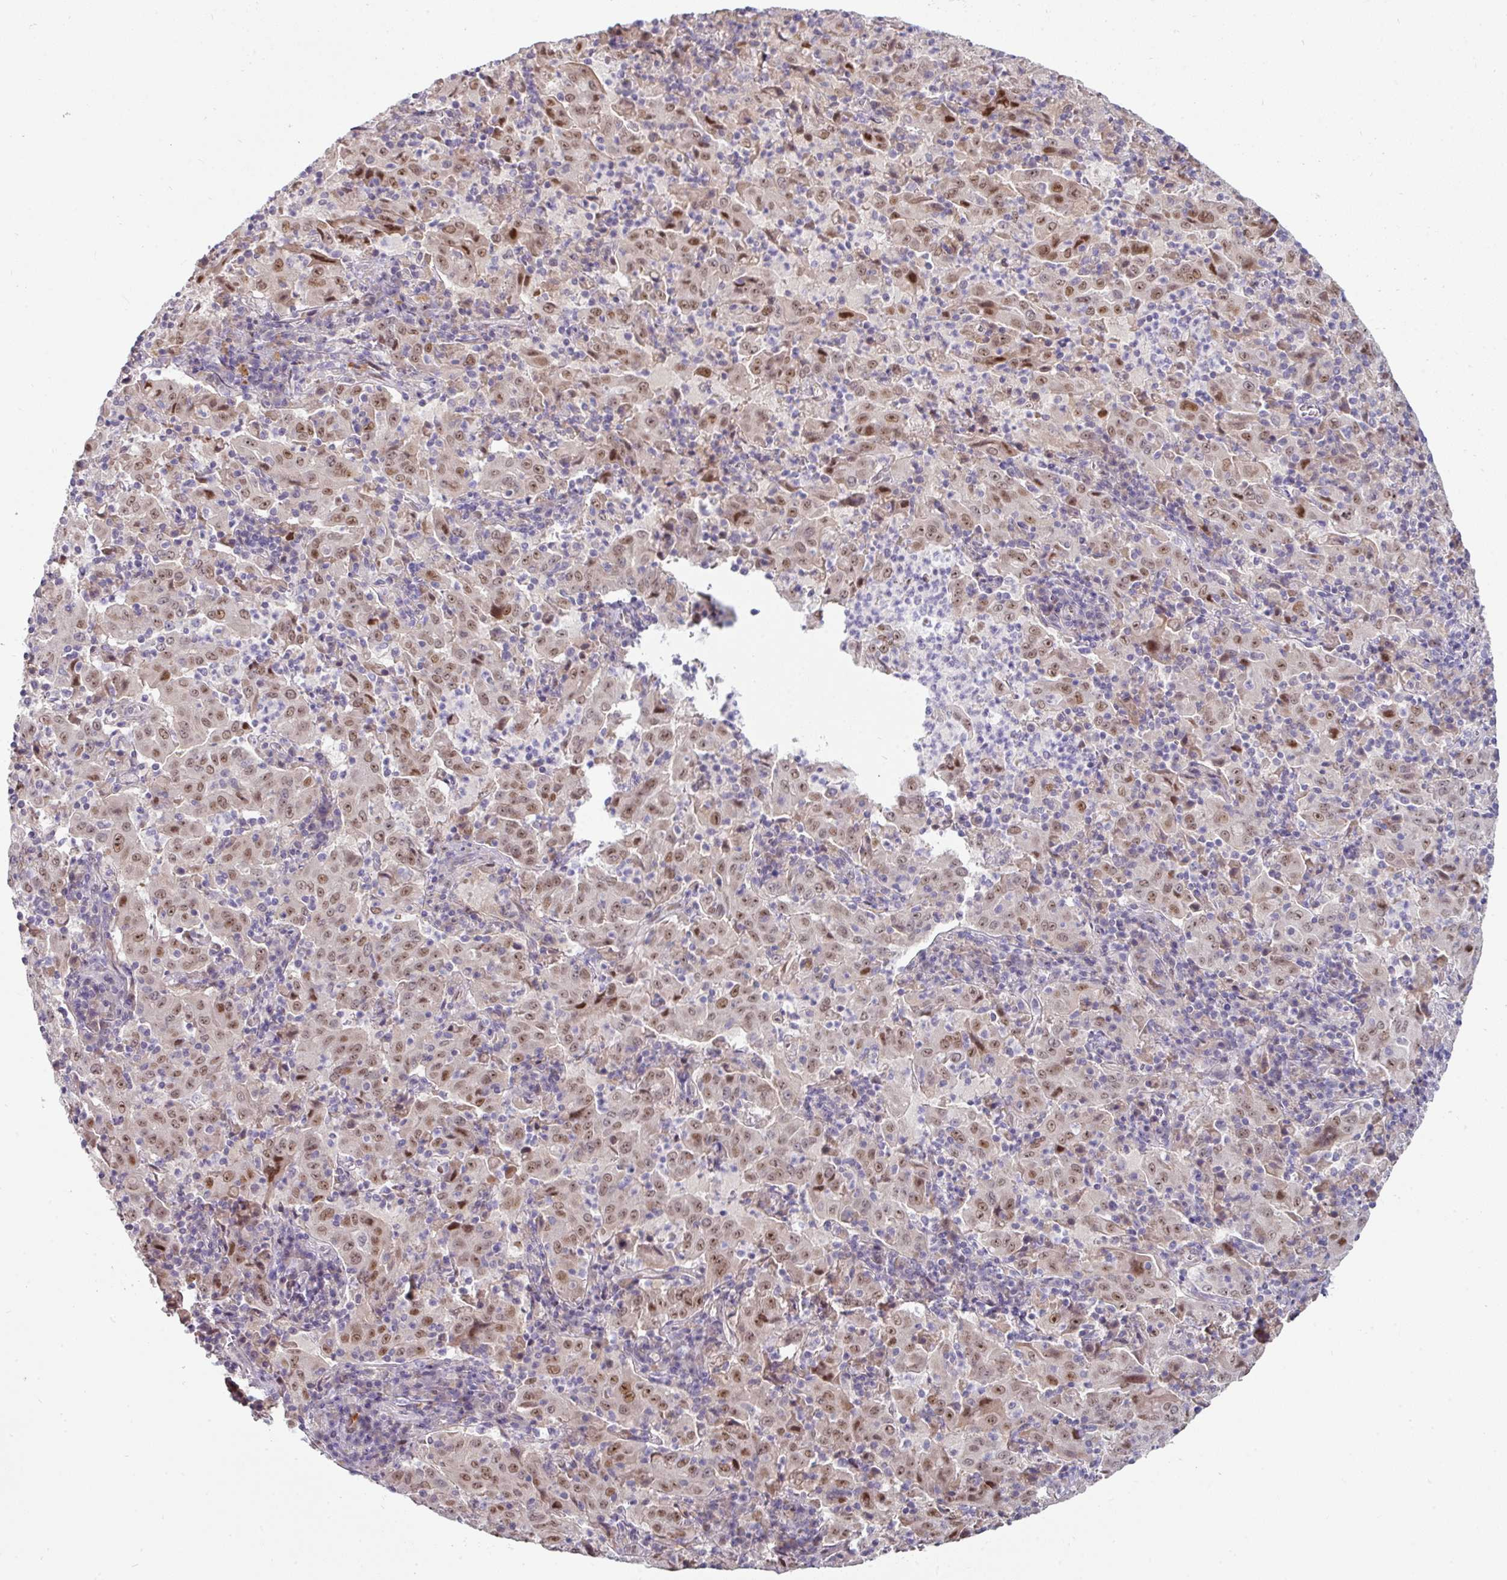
{"staining": {"intensity": "moderate", "quantity": ">75%", "location": "nuclear"}, "tissue": "pancreatic cancer", "cell_type": "Tumor cells", "image_type": "cancer", "snomed": [{"axis": "morphology", "description": "Adenocarcinoma, NOS"}, {"axis": "topography", "description": "Pancreas"}], "caption": "Pancreatic cancer (adenocarcinoma) stained with a protein marker exhibits moderate staining in tumor cells.", "gene": "SWSAP1", "patient": {"sex": "male", "age": 63}}